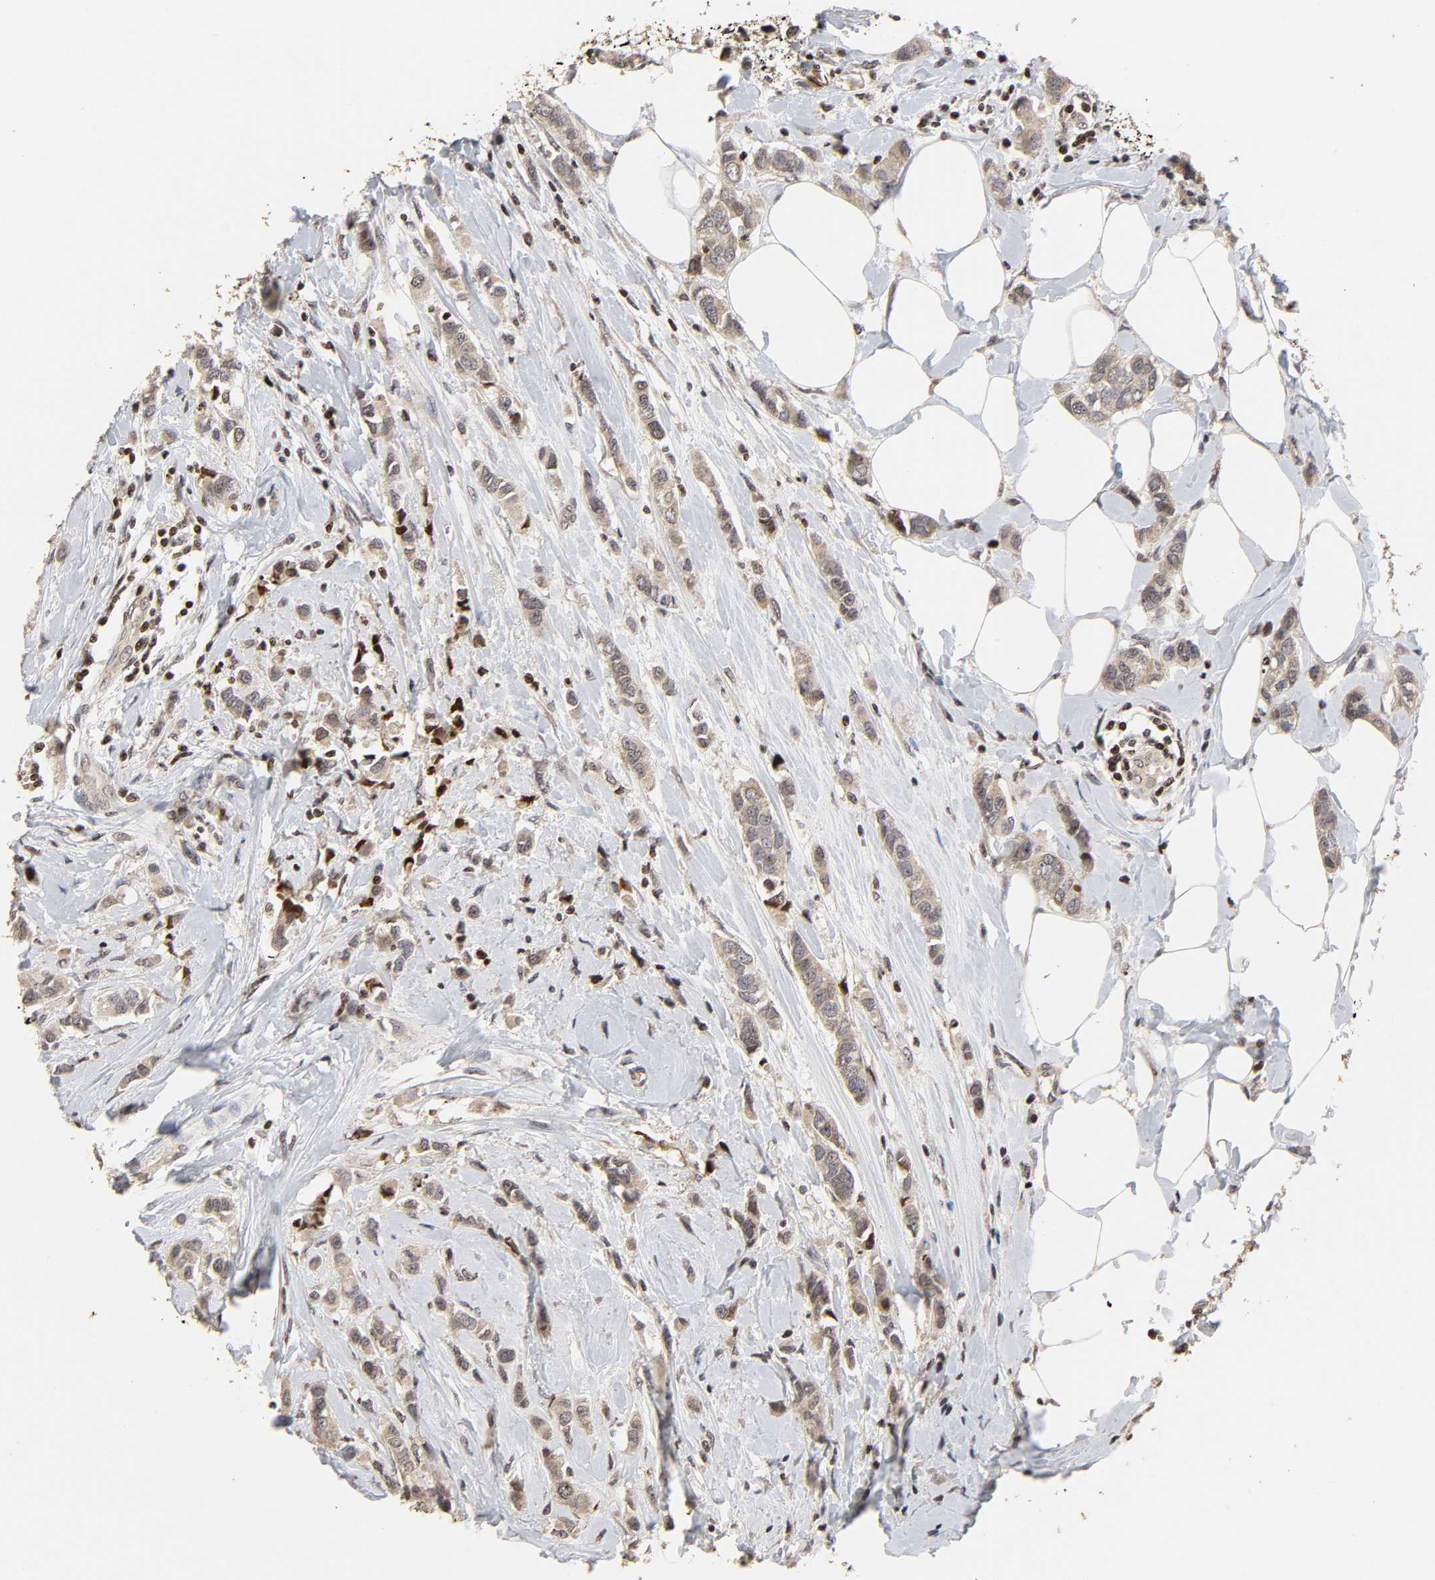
{"staining": {"intensity": "moderate", "quantity": ">75%", "location": "cytoplasmic/membranous"}, "tissue": "breast cancer", "cell_type": "Tumor cells", "image_type": "cancer", "snomed": [{"axis": "morphology", "description": "Duct carcinoma"}, {"axis": "topography", "description": "Breast"}], "caption": "Human breast cancer stained with a brown dye exhibits moderate cytoplasmic/membranous positive staining in approximately >75% of tumor cells.", "gene": "ZNF473", "patient": {"sex": "female", "age": 50}}